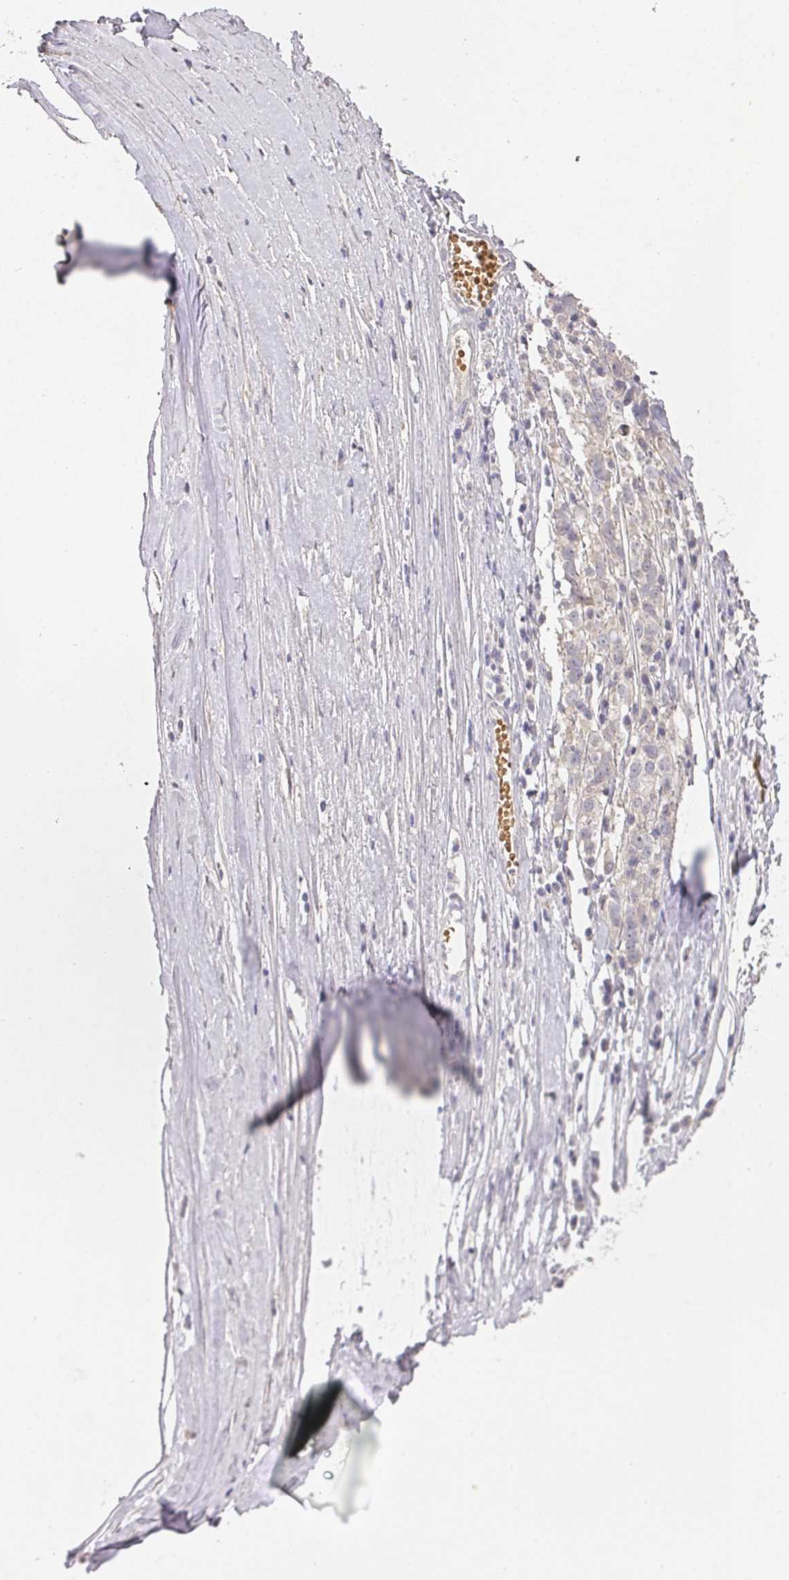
{"staining": {"intensity": "negative", "quantity": "none", "location": "none"}, "tissue": "ovarian cancer", "cell_type": "Tumor cells", "image_type": "cancer", "snomed": [{"axis": "morphology", "description": "Carcinoma, endometroid"}, {"axis": "topography", "description": "Ovary"}], "caption": "A high-resolution image shows immunohistochemistry staining of ovarian cancer, which shows no significant positivity in tumor cells. The staining was performed using DAB to visualize the protein expression in brown, while the nuclei were stained in blue with hematoxylin (Magnification: 20x).", "gene": "FOXN4", "patient": {"sex": "female", "age": 62}}